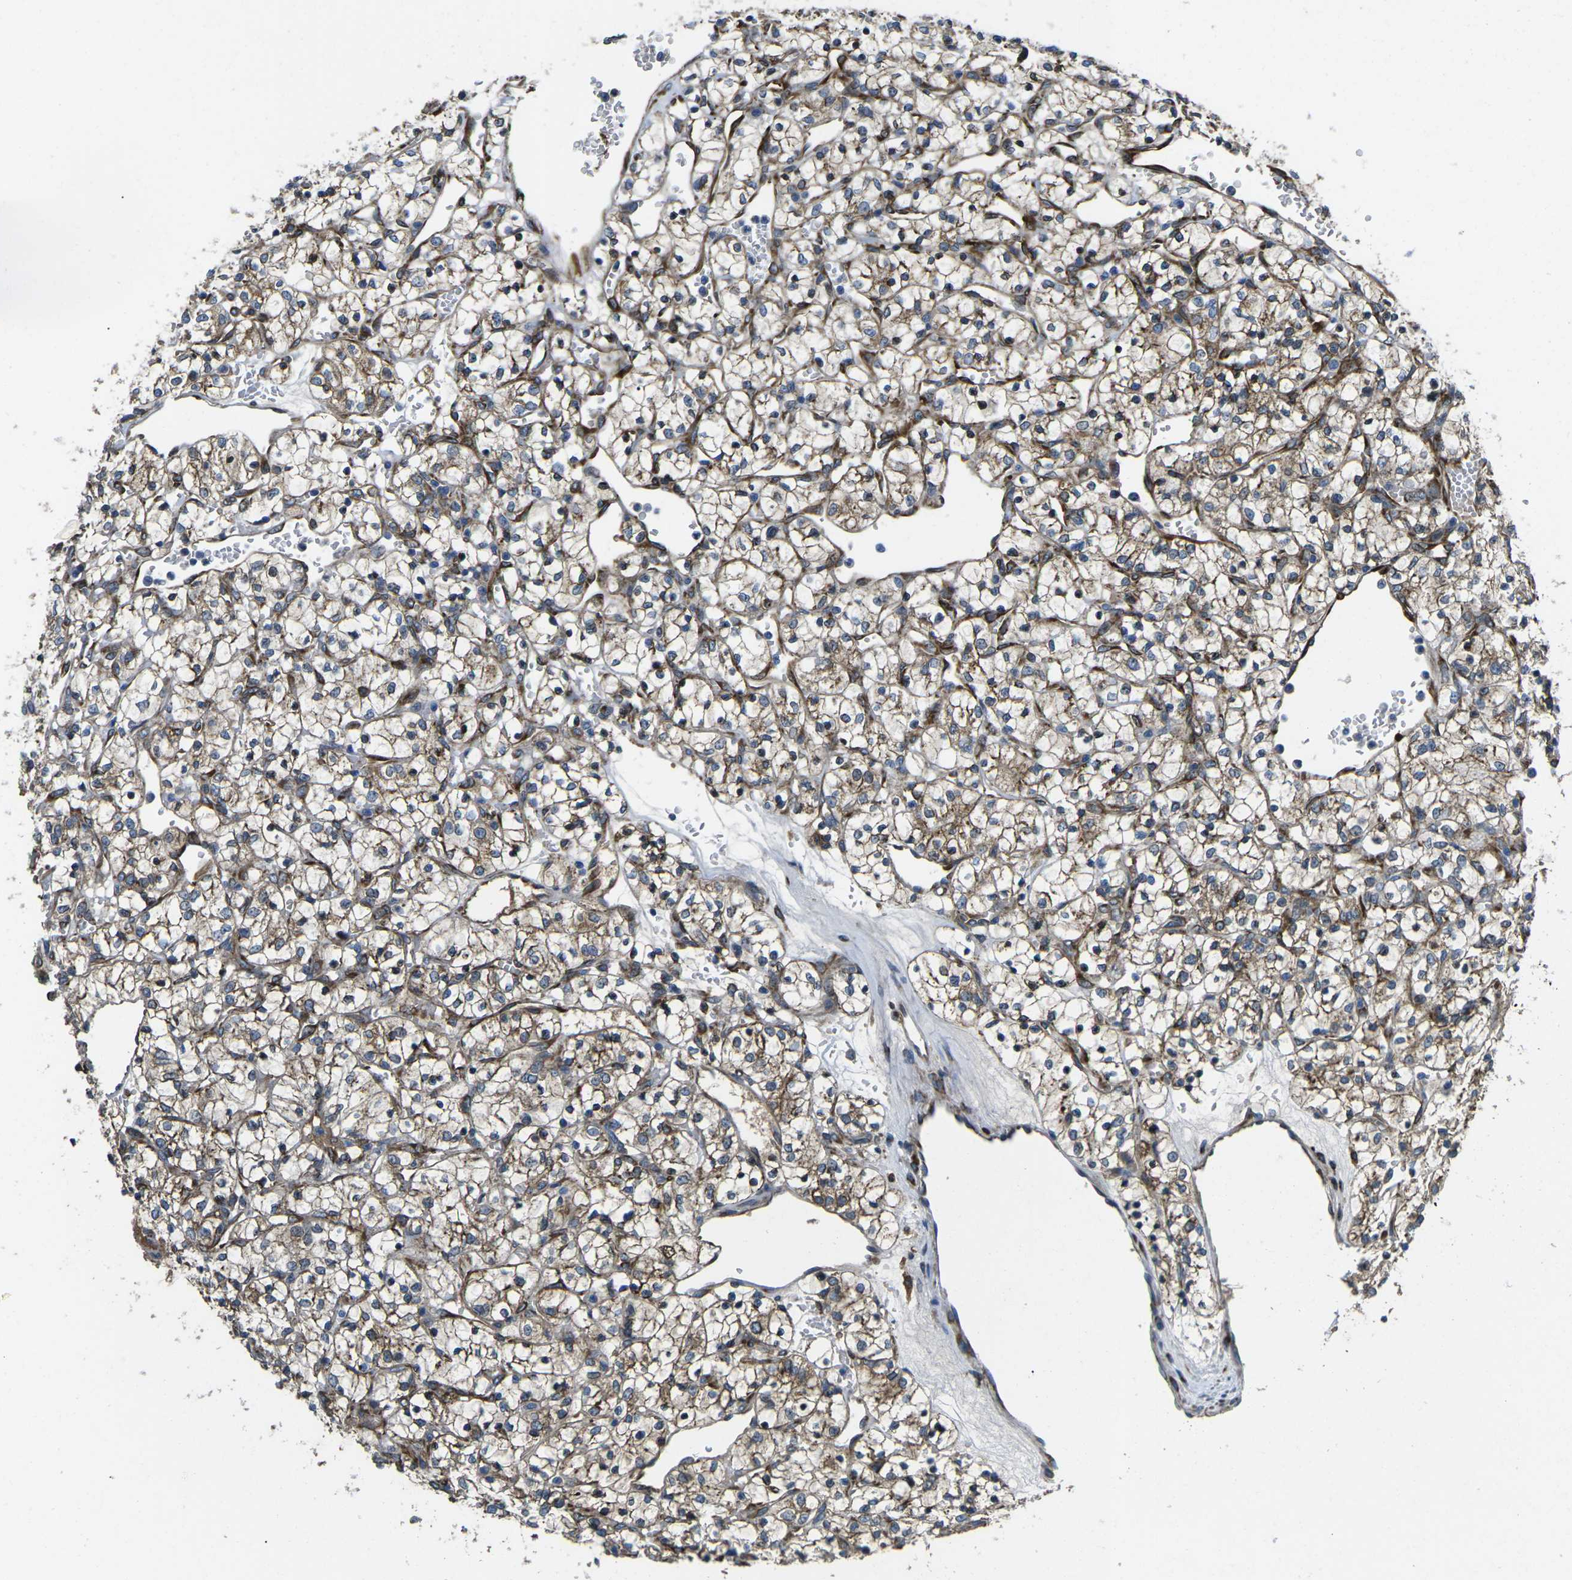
{"staining": {"intensity": "moderate", "quantity": ">75%", "location": "cytoplasmic/membranous"}, "tissue": "renal cancer", "cell_type": "Tumor cells", "image_type": "cancer", "snomed": [{"axis": "morphology", "description": "Adenocarcinoma, NOS"}, {"axis": "topography", "description": "Kidney"}], "caption": "This is an image of immunohistochemistry staining of renal adenocarcinoma, which shows moderate expression in the cytoplasmic/membranous of tumor cells.", "gene": "PDZD8", "patient": {"sex": "female", "age": 69}}